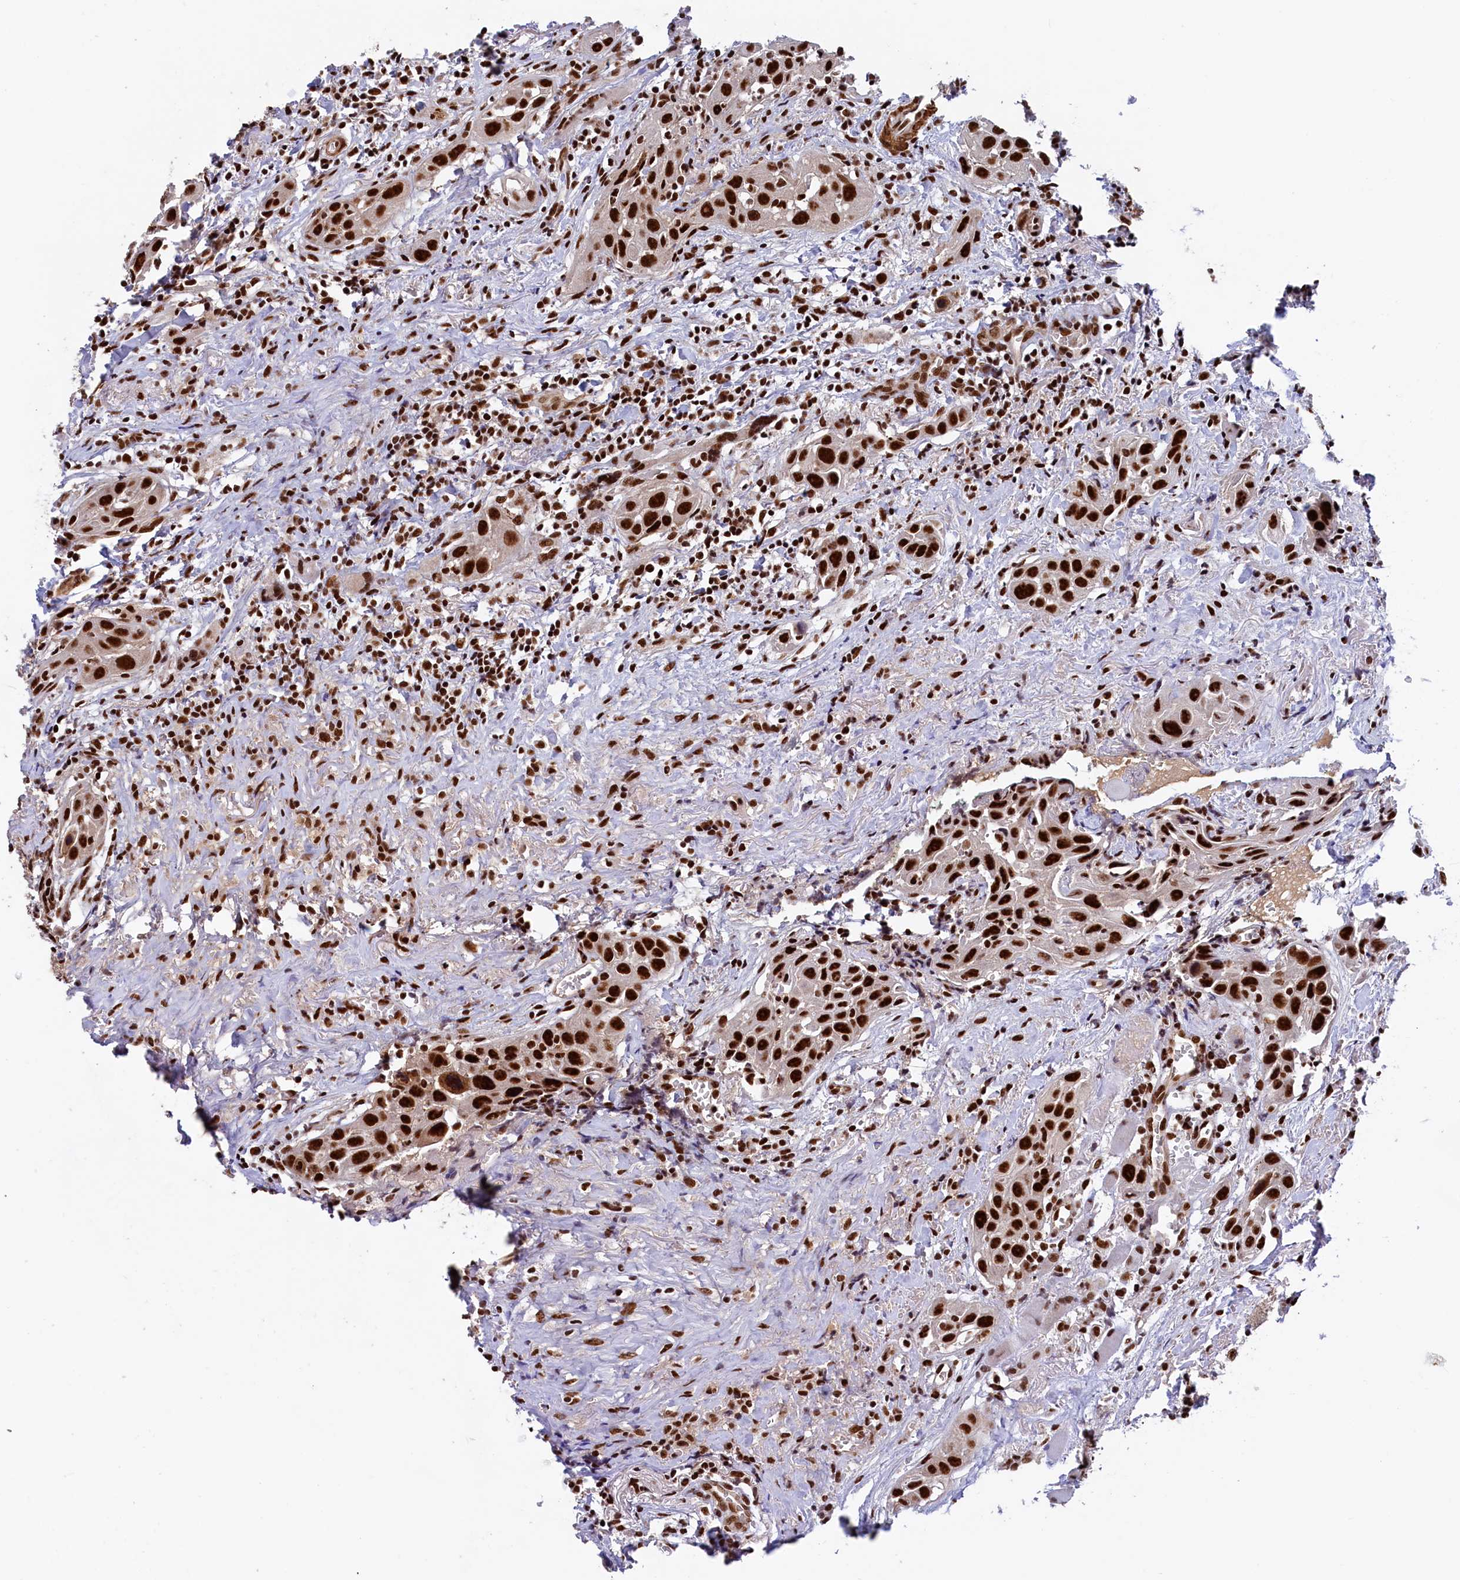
{"staining": {"intensity": "strong", "quantity": ">75%", "location": "nuclear"}, "tissue": "head and neck cancer", "cell_type": "Tumor cells", "image_type": "cancer", "snomed": [{"axis": "morphology", "description": "Squamous cell carcinoma, NOS"}, {"axis": "topography", "description": "Oral tissue"}, {"axis": "topography", "description": "Head-Neck"}], "caption": "Brown immunohistochemical staining in squamous cell carcinoma (head and neck) exhibits strong nuclear positivity in about >75% of tumor cells.", "gene": "ZC3H18", "patient": {"sex": "female", "age": 50}}